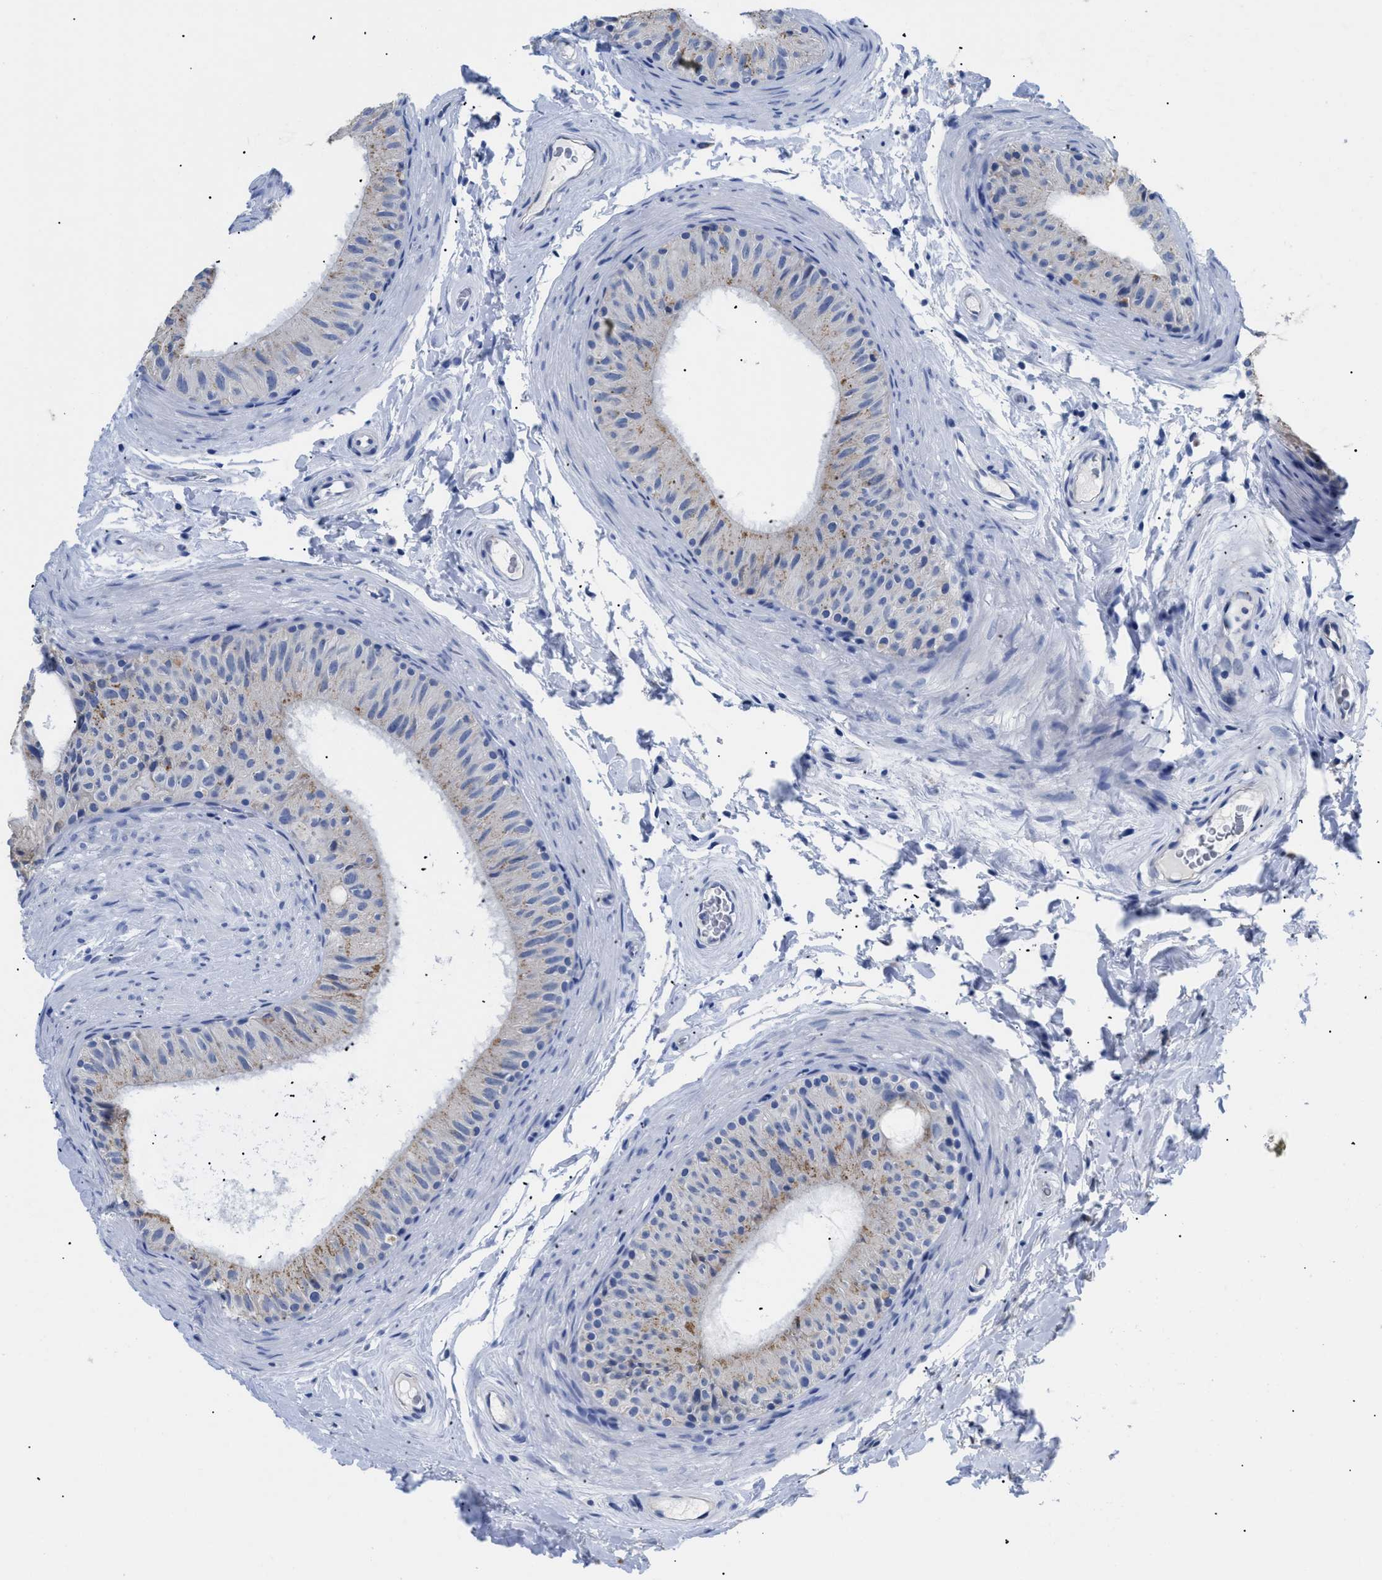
{"staining": {"intensity": "moderate", "quantity": "<25%", "location": "cytoplasmic/membranous"}, "tissue": "epididymis", "cell_type": "Glandular cells", "image_type": "normal", "snomed": [{"axis": "morphology", "description": "Normal tissue, NOS"}, {"axis": "topography", "description": "Epididymis"}], "caption": "Protein staining of normal epididymis displays moderate cytoplasmic/membranous expression in approximately <25% of glandular cells.", "gene": "APOBEC2", "patient": {"sex": "male", "age": 34}}